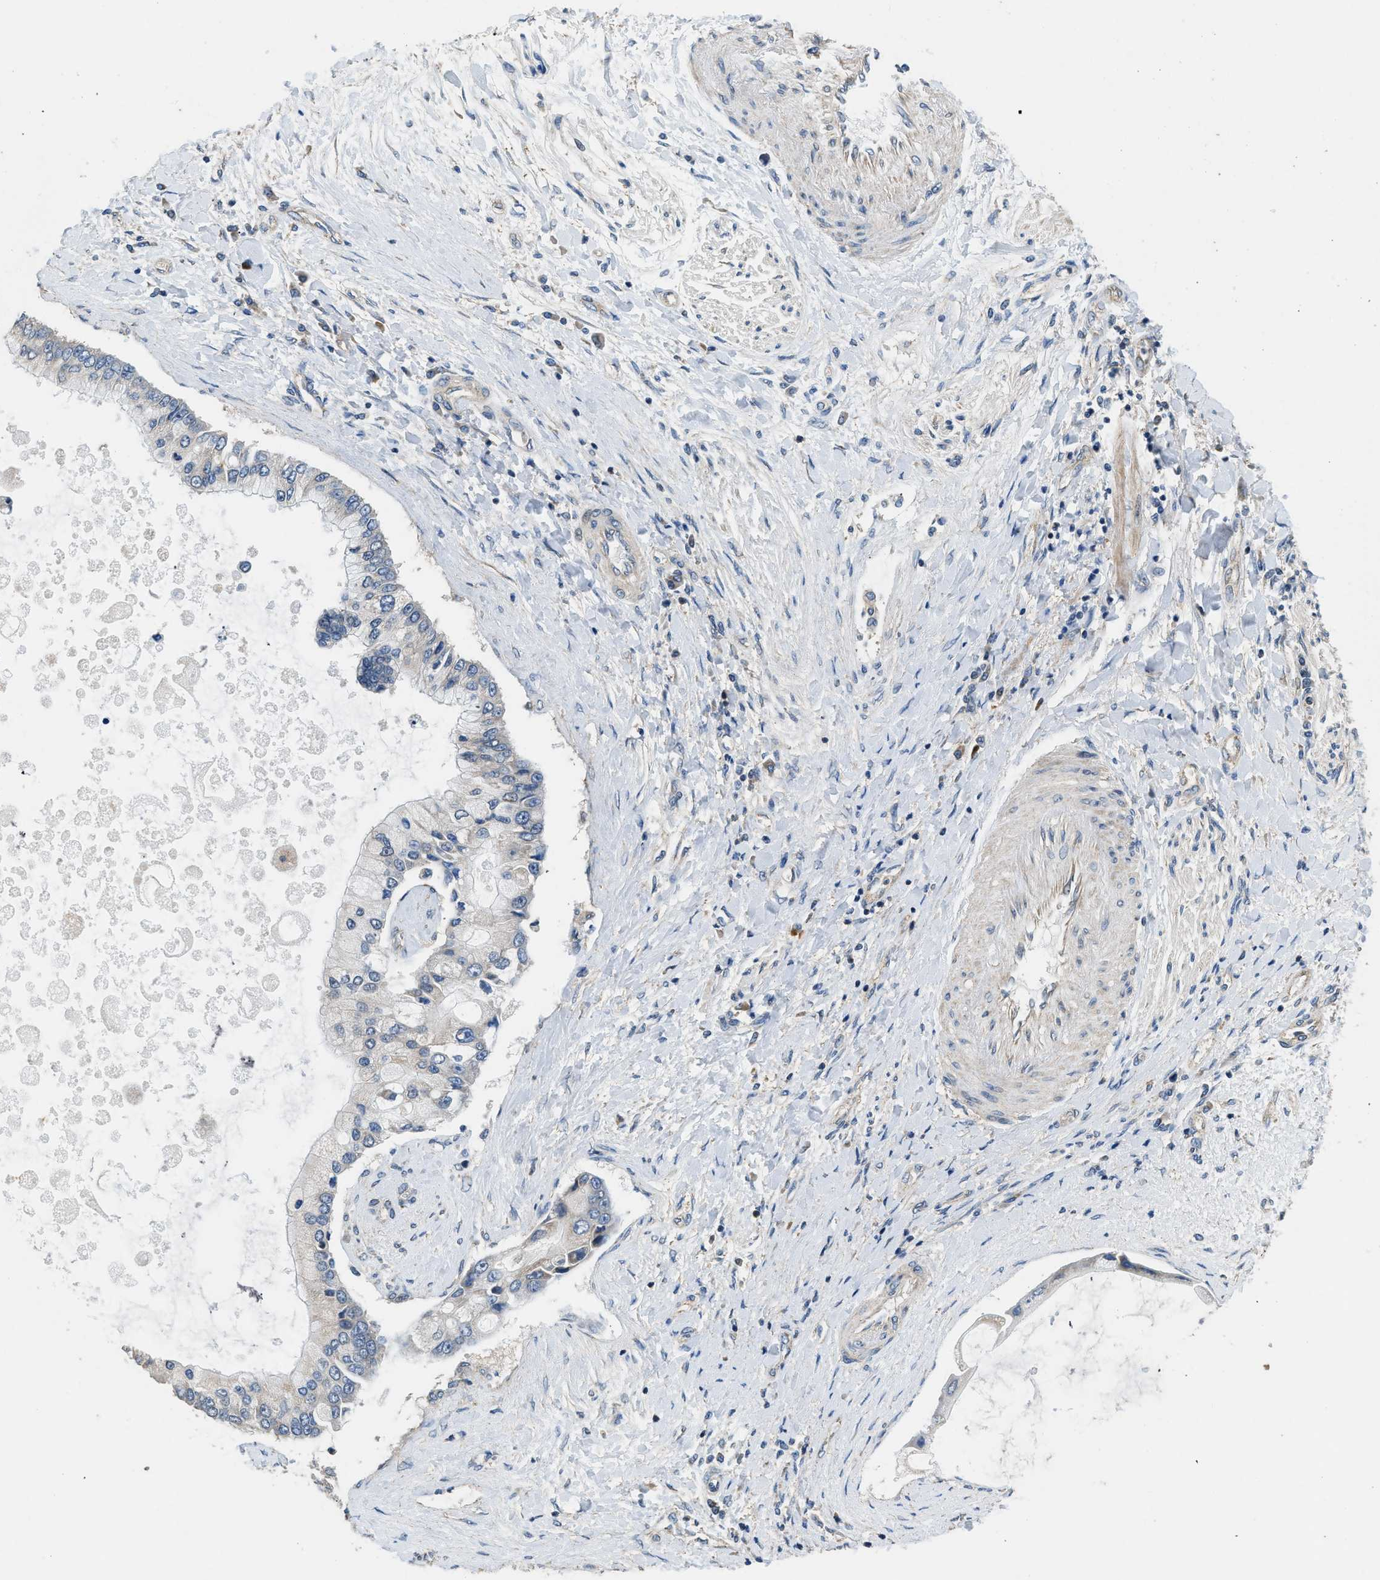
{"staining": {"intensity": "negative", "quantity": "none", "location": "none"}, "tissue": "liver cancer", "cell_type": "Tumor cells", "image_type": "cancer", "snomed": [{"axis": "morphology", "description": "Cholangiocarcinoma"}, {"axis": "topography", "description": "Liver"}], "caption": "Immunohistochemistry (IHC) photomicrograph of human liver cholangiocarcinoma stained for a protein (brown), which reveals no staining in tumor cells.", "gene": "SSH2", "patient": {"sex": "male", "age": 50}}